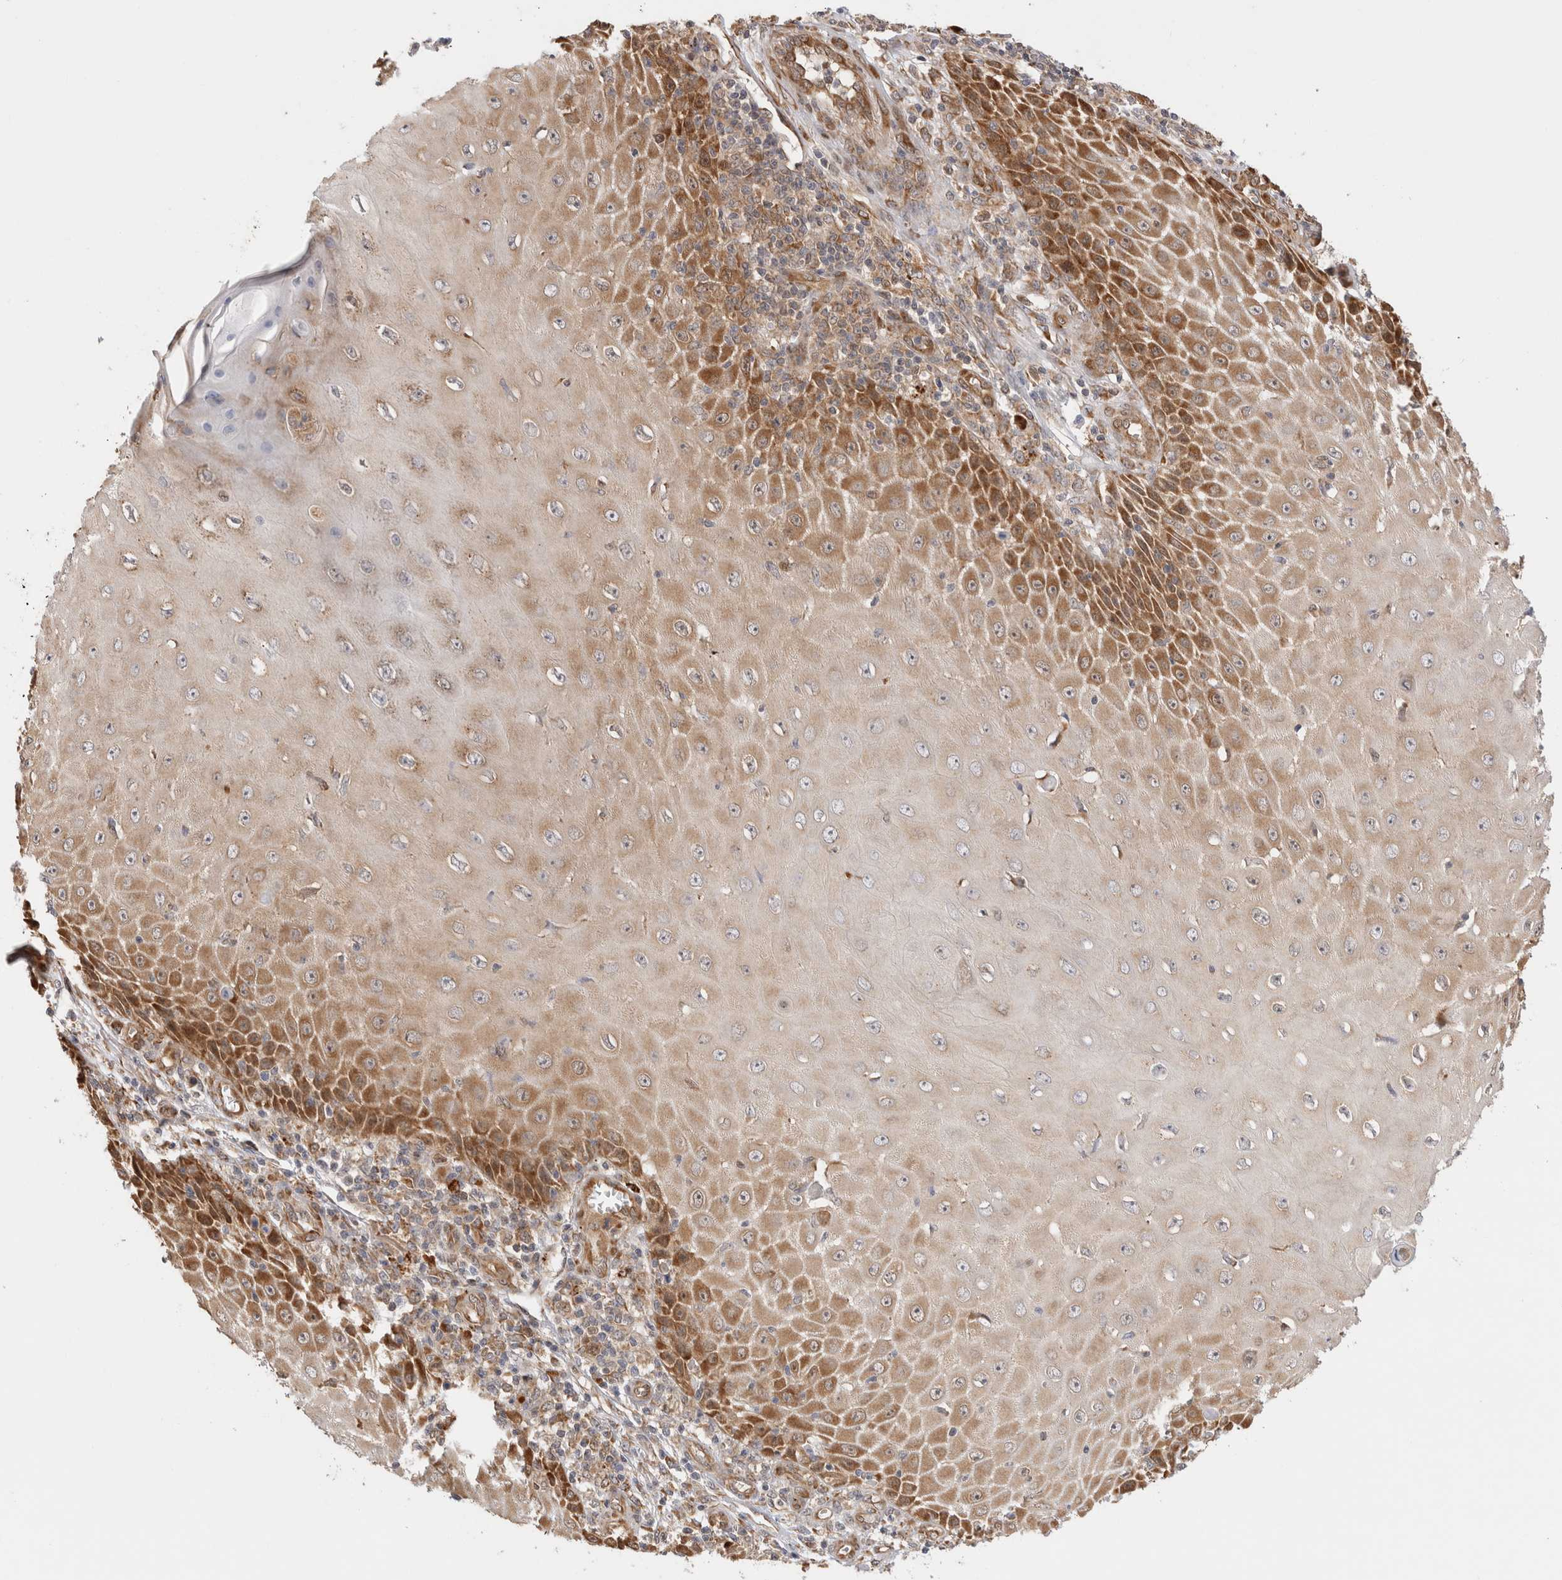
{"staining": {"intensity": "moderate", "quantity": ">75%", "location": "cytoplasmic/membranous"}, "tissue": "skin cancer", "cell_type": "Tumor cells", "image_type": "cancer", "snomed": [{"axis": "morphology", "description": "Squamous cell carcinoma, NOS"}, {"axis": "topography", "description": "Skin"}], "caption": "DAB (3,3'-diaminobenzidine) immunohistochemical staining of skin squamous cell carcinoma demonstrates moderate cytoplasmic/membranous protein staining in about >75% of tumor cells.", "gene": "ACTL9", "patient": {"sex": "female", "age": 73}}